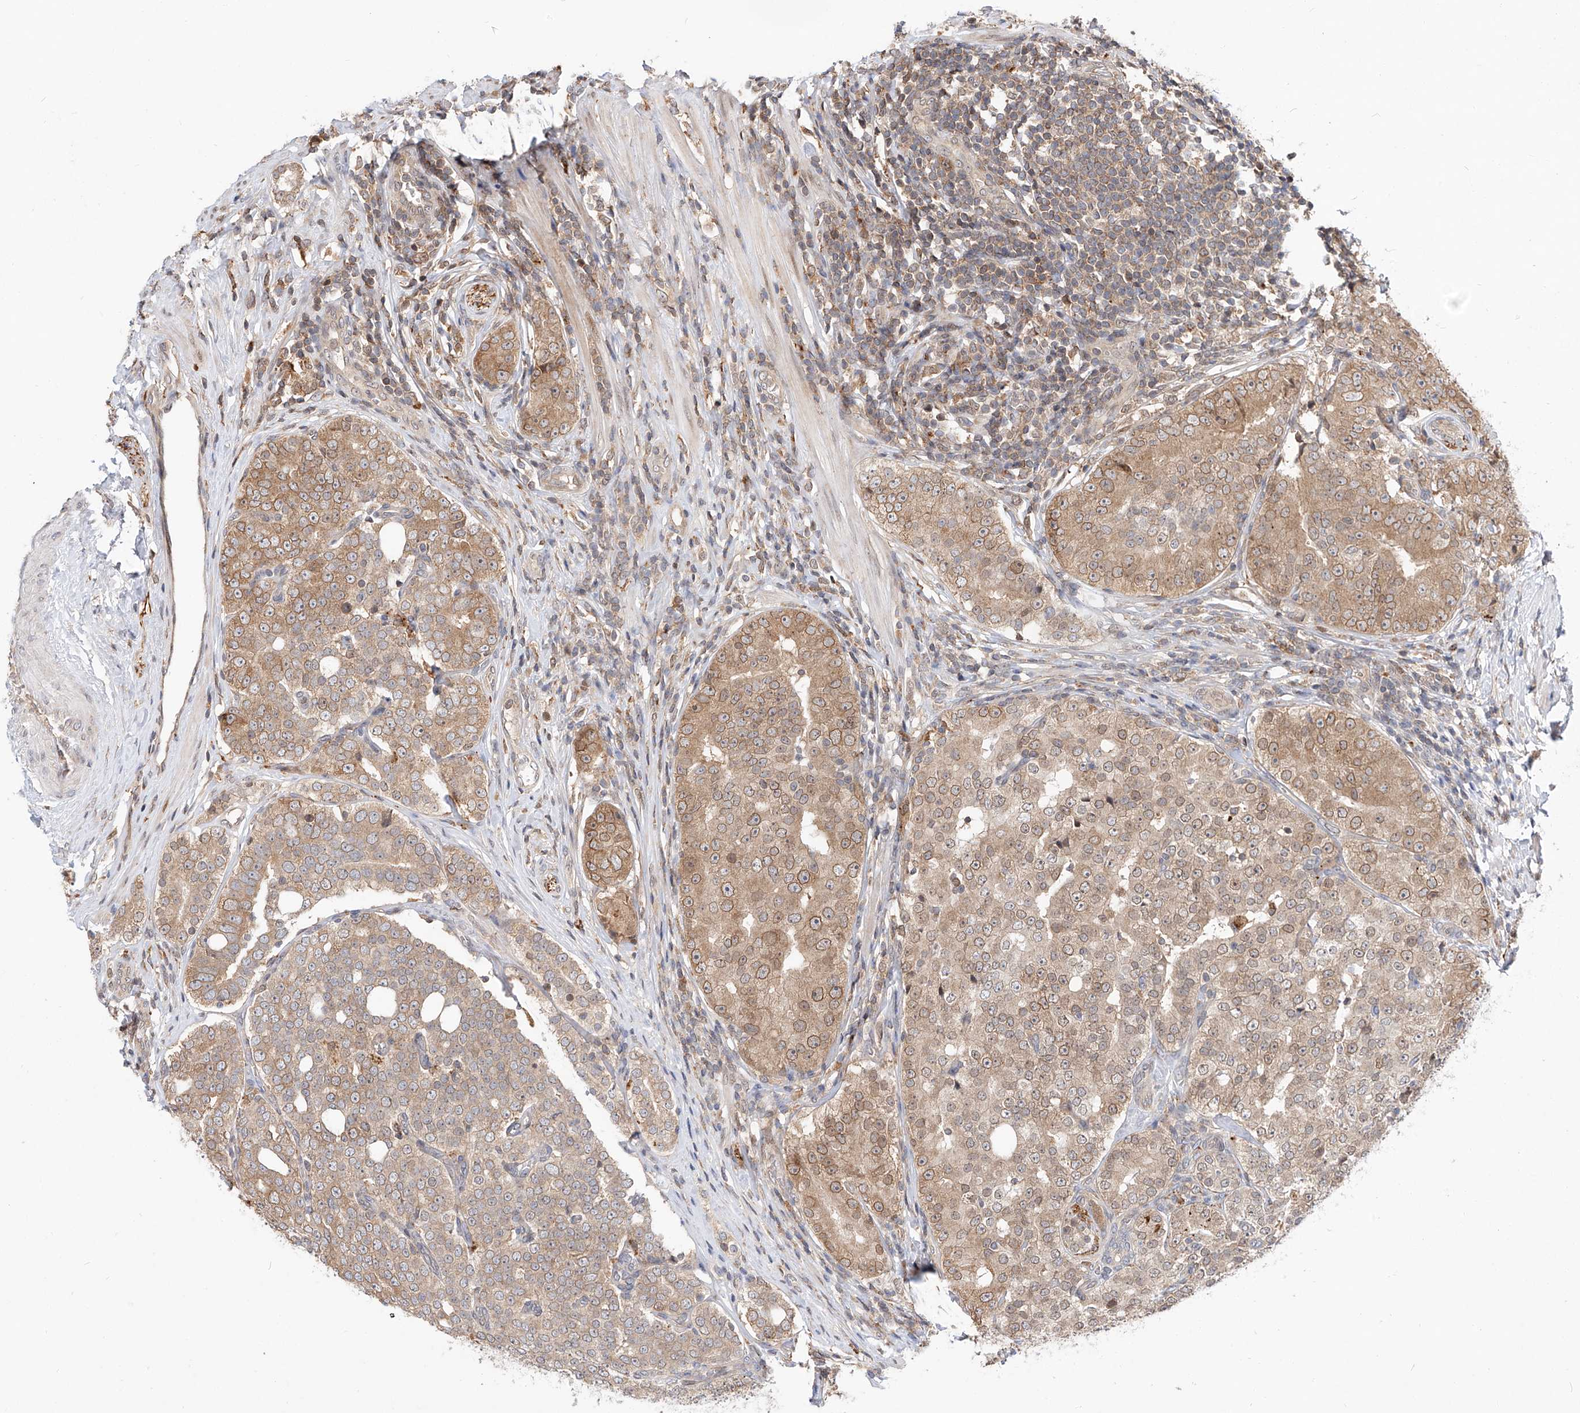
{"staining": {"intensity": "moderate", "quantity": ">75%", "location": "cytoplasmic/membranous"}, "tissue": "prostate cancer", "cell_type": "Tumor cells", "image_type": "cancer", "snomed": [{"axis": "morphology", "description": "Adenocarcinoma, High grade"}, {"axis": "topography", "description": "Prostate"}], "caption": "DAB immunohistochemical staining of prostate cancer (high-grade adenocarcinoma) shows moderate cytoplasmic/membranous protein expression in about >75% of tumor cells.", "gene": "DIRAS3", "patient": {"sex": "male", "age": 56}}